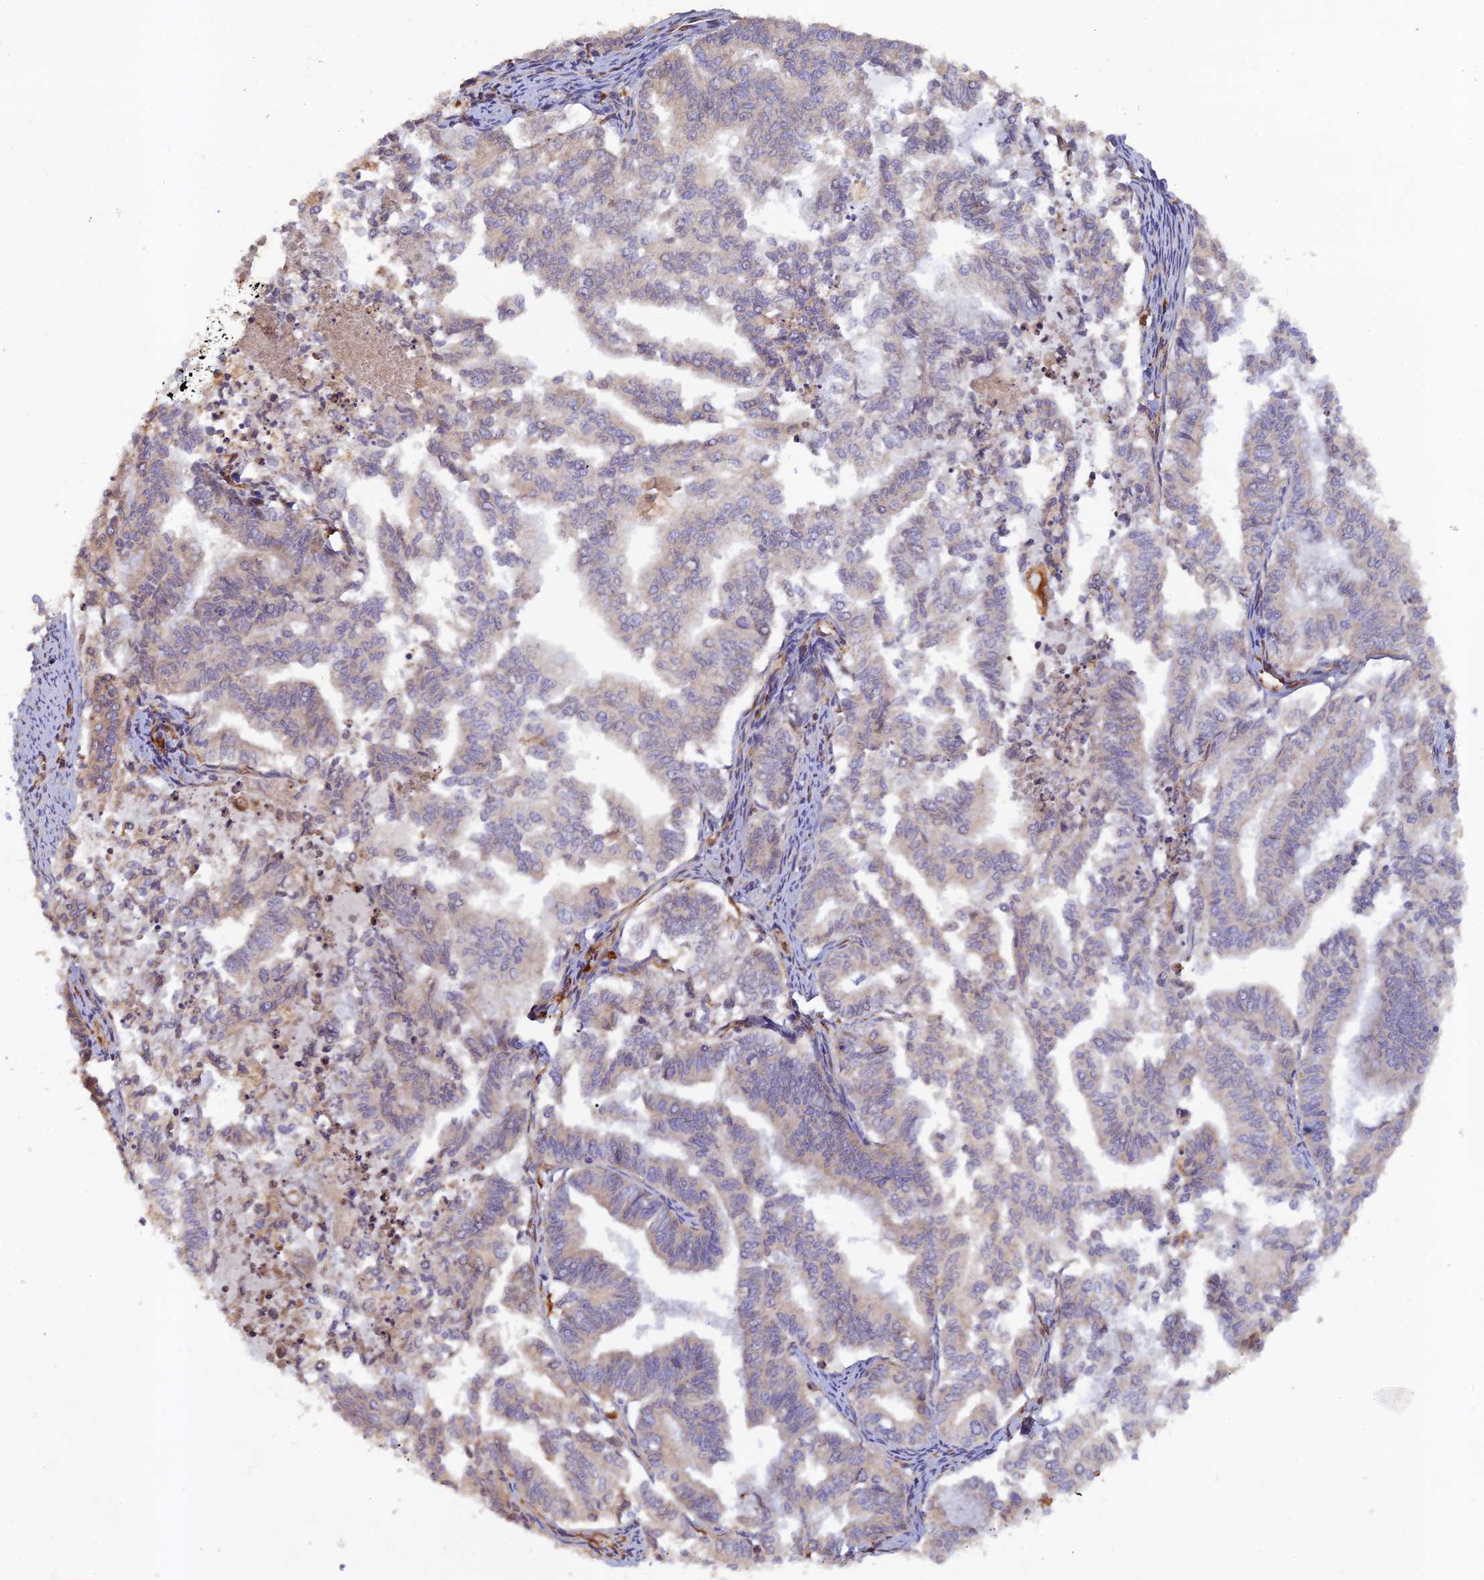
{"staining": {"intensity": "weak", "quantity": "25%-75%", "location": "cytoplasmic/membranous"}, "tissue": "endometrial cancer", "cell_type": "Tumor cells", "image_type": "cancer", "snomed": [{"axis": "morphology", "description": "Adenocarcinoma, NOS"}, {"axis": "topography", "description": "Endometrium"}], "caption": "A high-resolution image shows IHC staining of endometrial adenocarcinoma, which shows weak cytoplasmic/membranous expression in about 25%-75% of tumor cells.", "gene": "GMCL1", "patient": {"sex": "female", "age": 79}}